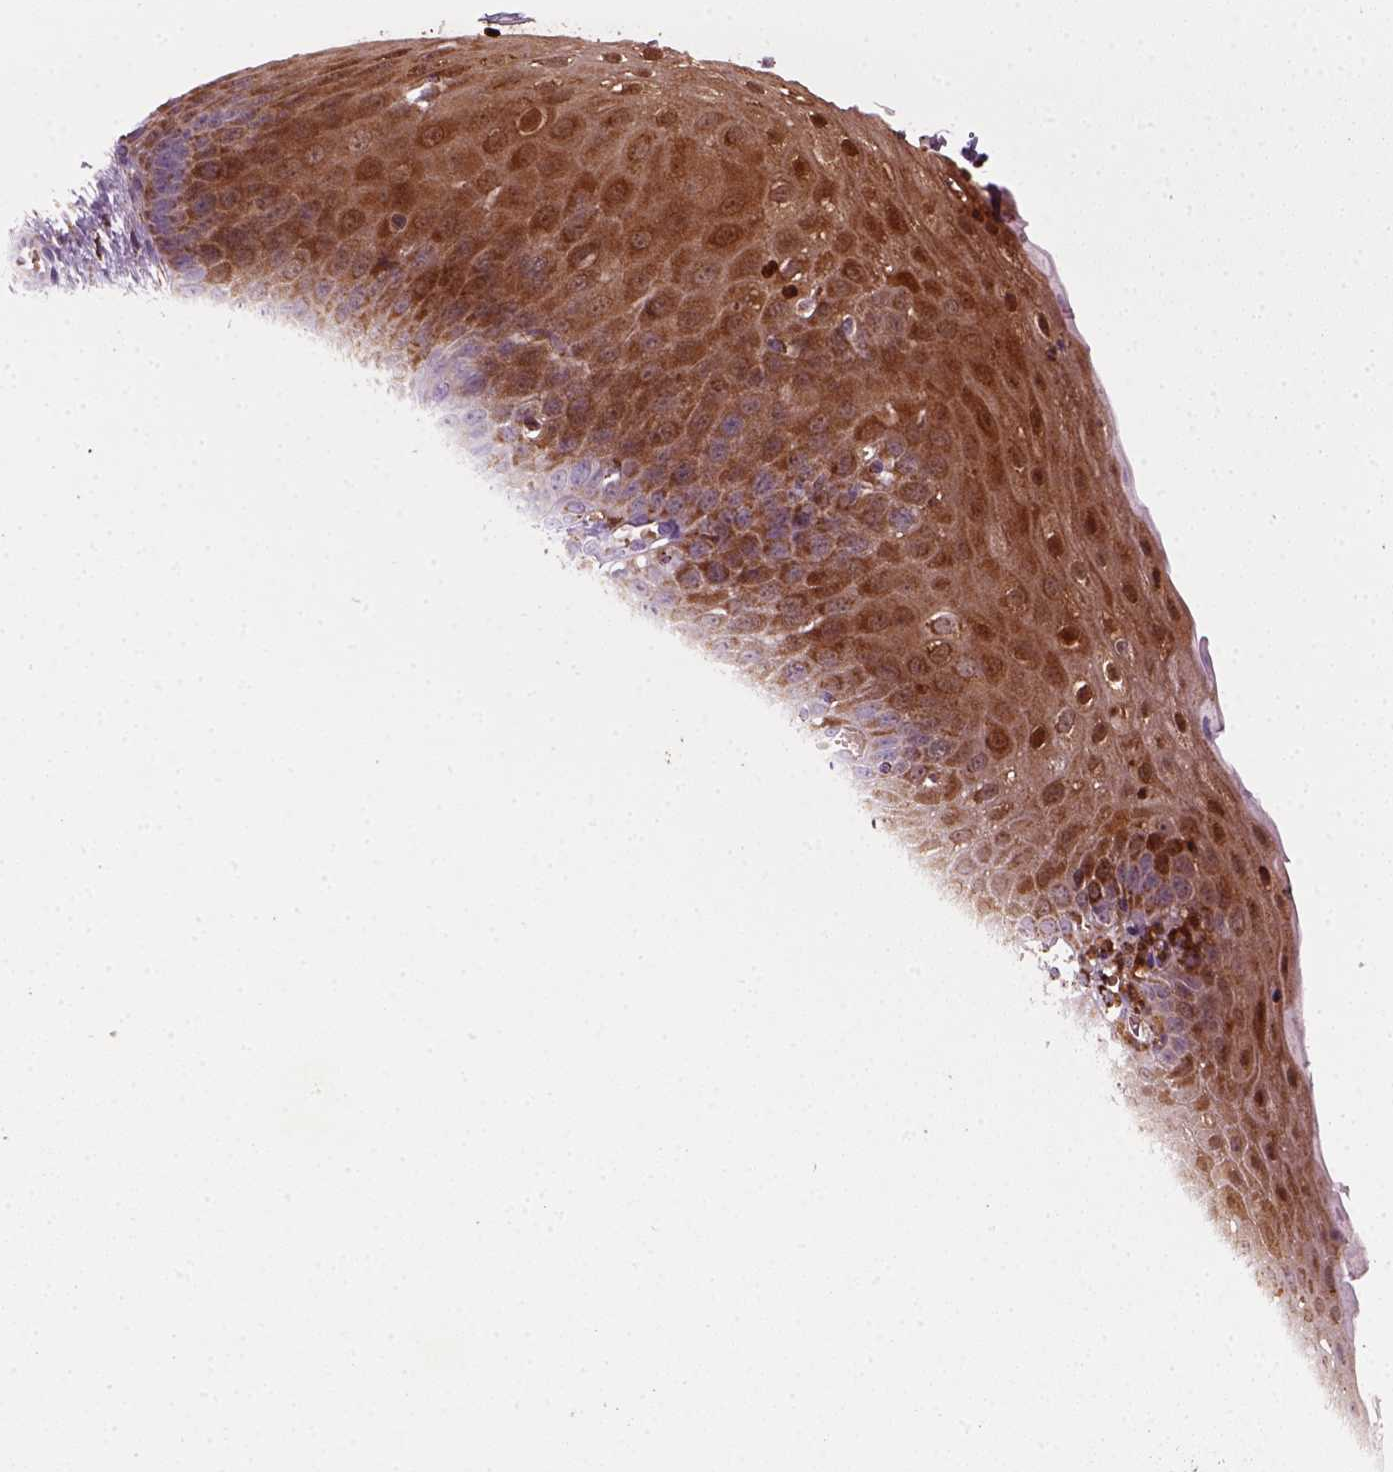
{"staining": {"intensity": "strong", "quantity": "25%-75%", "location": "cytoplasmic/membranous,nuclear"}, "tissue": "esophagus", "cell_type": "Squamous epithelial cells", "image_type": "normal", "snomed": [{"axis": "morphology", "description": "Normal tissue, NOS"}, {"axis": "topography", "description": "Esophagus"}], "caption": "IHC micrograph of unremarkable esophagus: esophagus stained using immunohistochemistry demonstrates high levels of strong protein expression localized specifically in the cytoplasmic/membranous,nuclear of squamous epithelial cells, appearing as a cytoplasmic/membranous,nuclear brown color.", "gene": "NUDT16L1", "patient": {"sex": "male", "age": 71}}